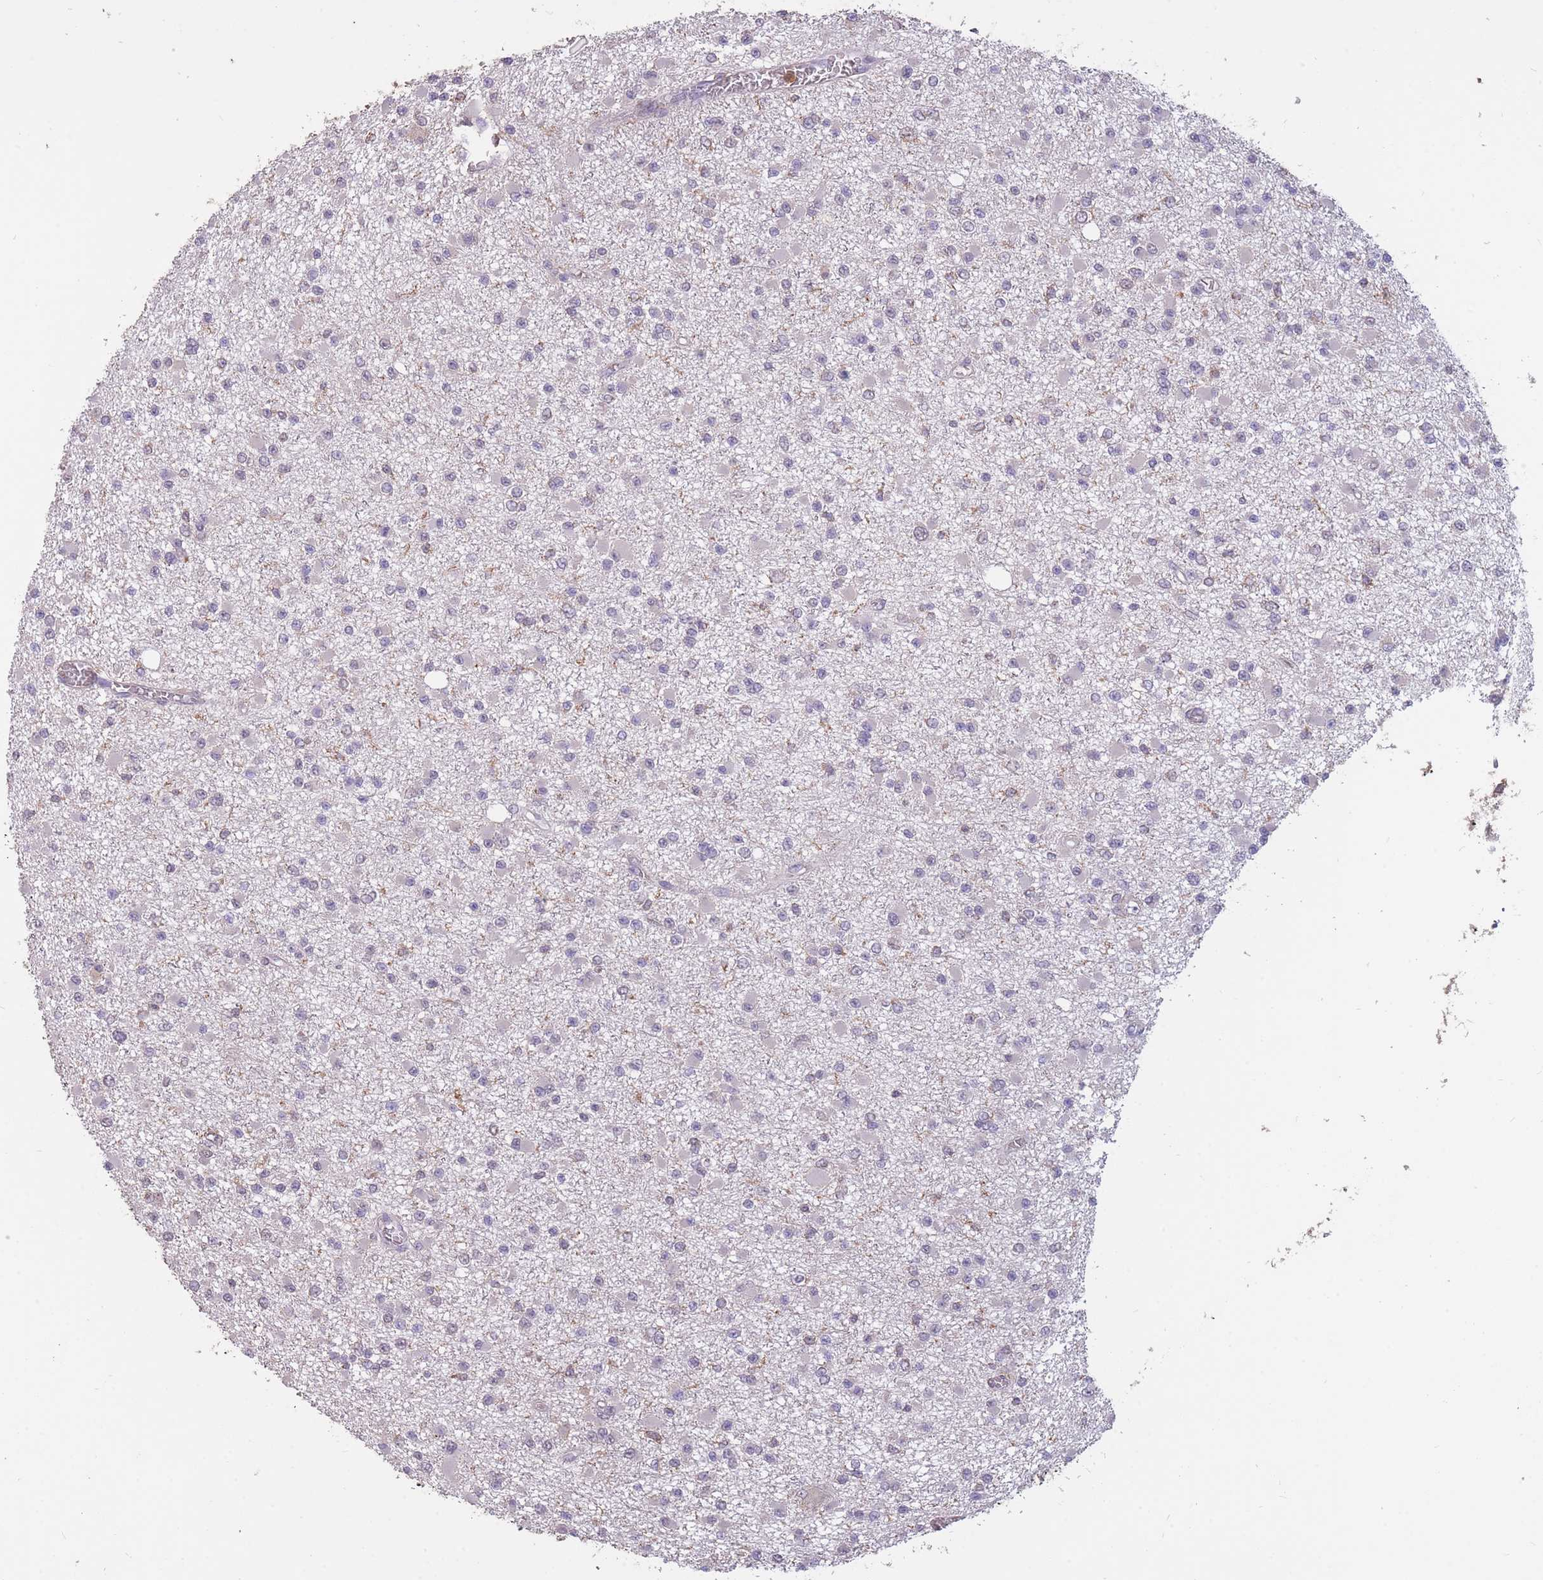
{"staining": {"intensity": "negative", "quantity": "none", "location": "none"}, "tissue": "glioma", "cell_type": "Tumor cells", "image_type": "cancer", "snomed": [{"axis": "morphology", "description": "Glioma, malignant, Low grade"}, {"axis": "topography", "description": "Brain"}], "caption": "Malignant glioma (low-grade) stained for a protein using IHC demonstrates no positivity tumor cells.", "gene": "GMIP", "patient": {"sex": "female", "age": 22}}